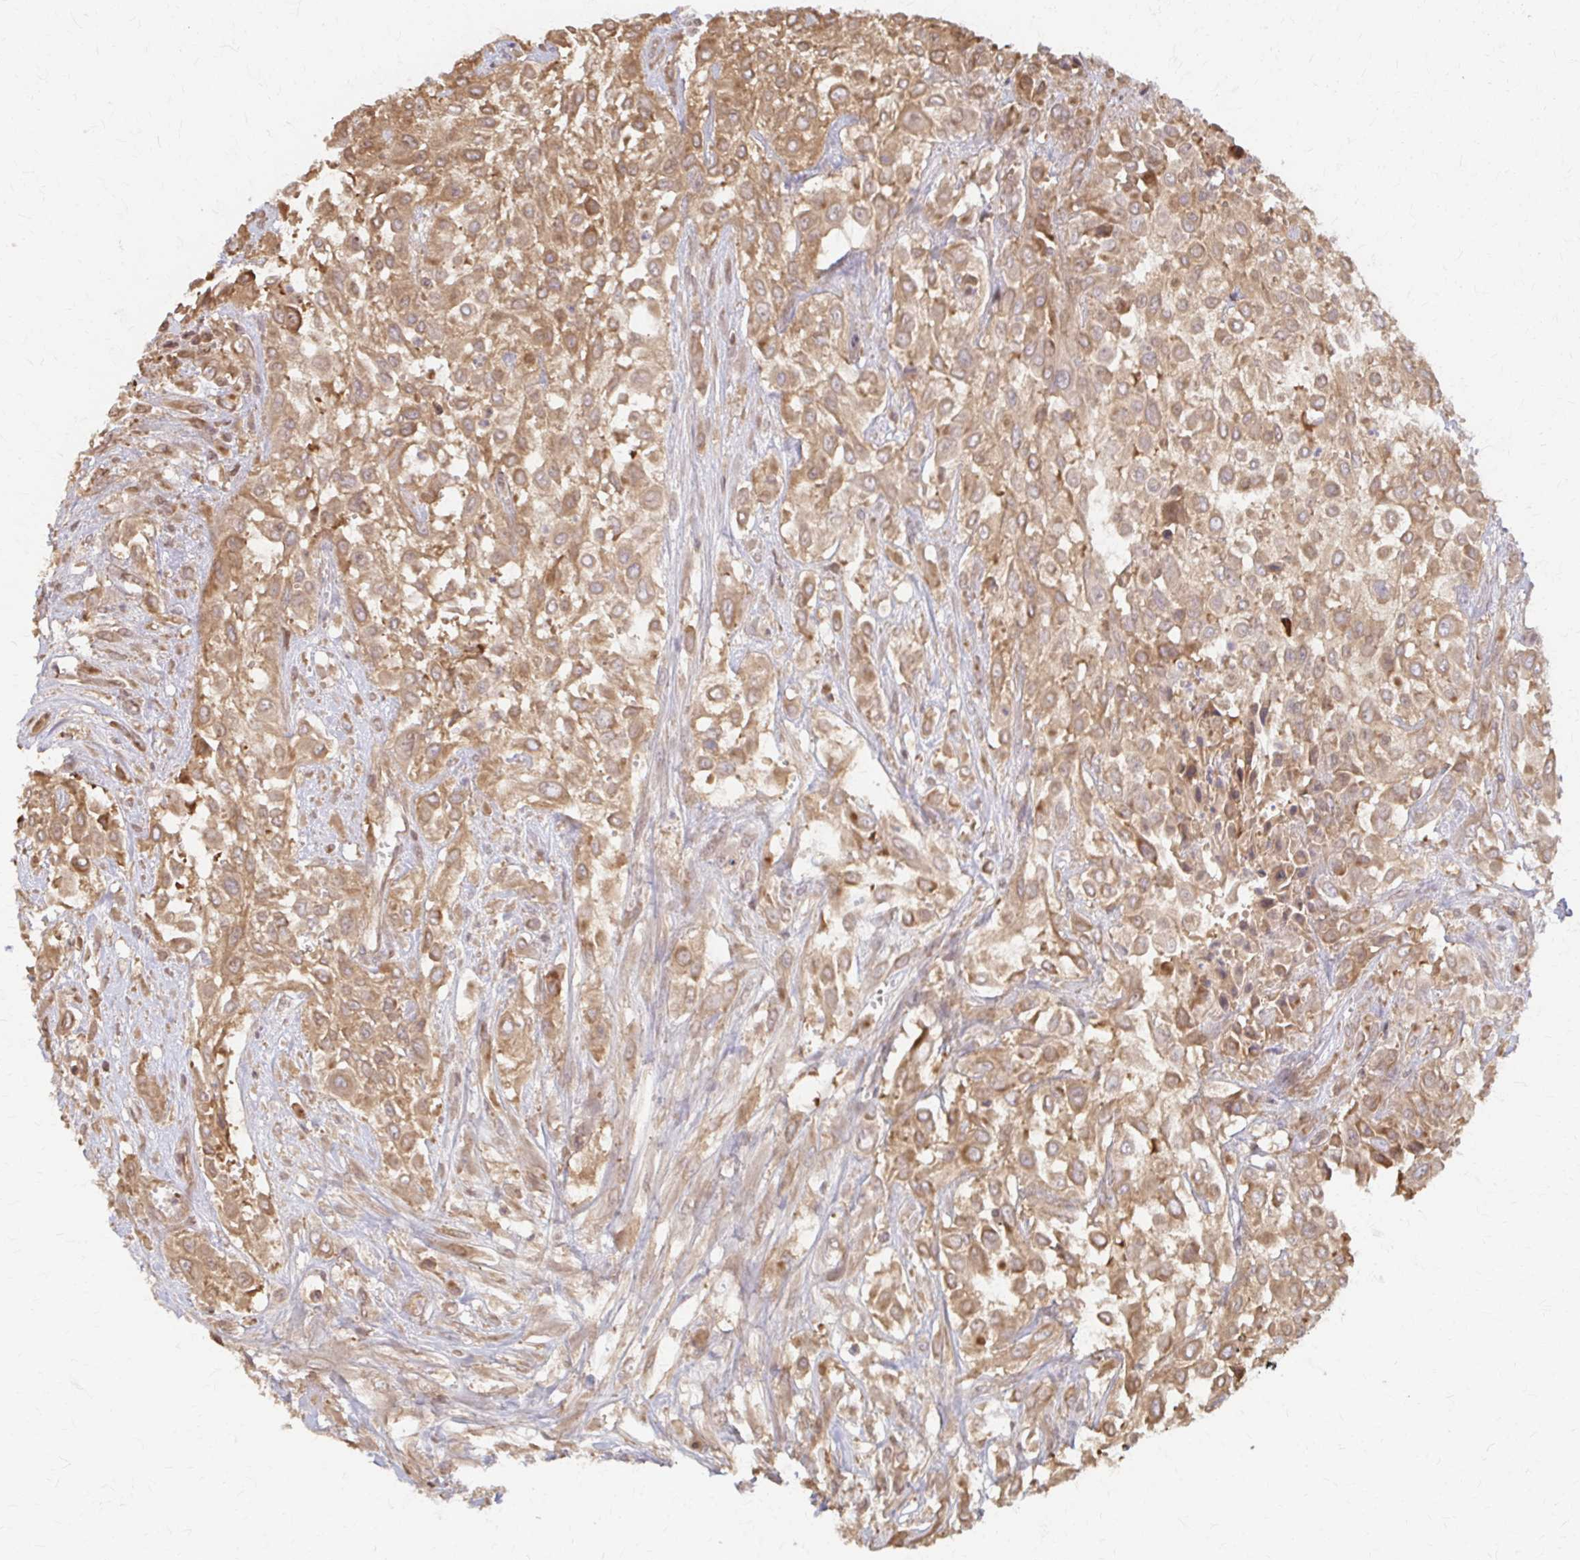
{"staining": {"intensity": "moderate", "quantity": ">75%", "location": "cytoplasmic/membranous"}, "tissue": "urothelial cancer", "cell_type": "Tumor cells", "image_type": "cancer", "snomed": [{"axis": "morphology", "description": "Urothelial carcinoma, High grade"}, {"axis": "topography", "description": "Urinary bladder"}], "caption": "Urothelial cancer stained with IHC shows moderate cytoplasmic/membranous positivity in about >75% of tumor cells. (Brightfield microscopy of DAB IHC at high magnification).", "gene": "ARHGAP35", "patient": {"sex": "male", "age": 57}}